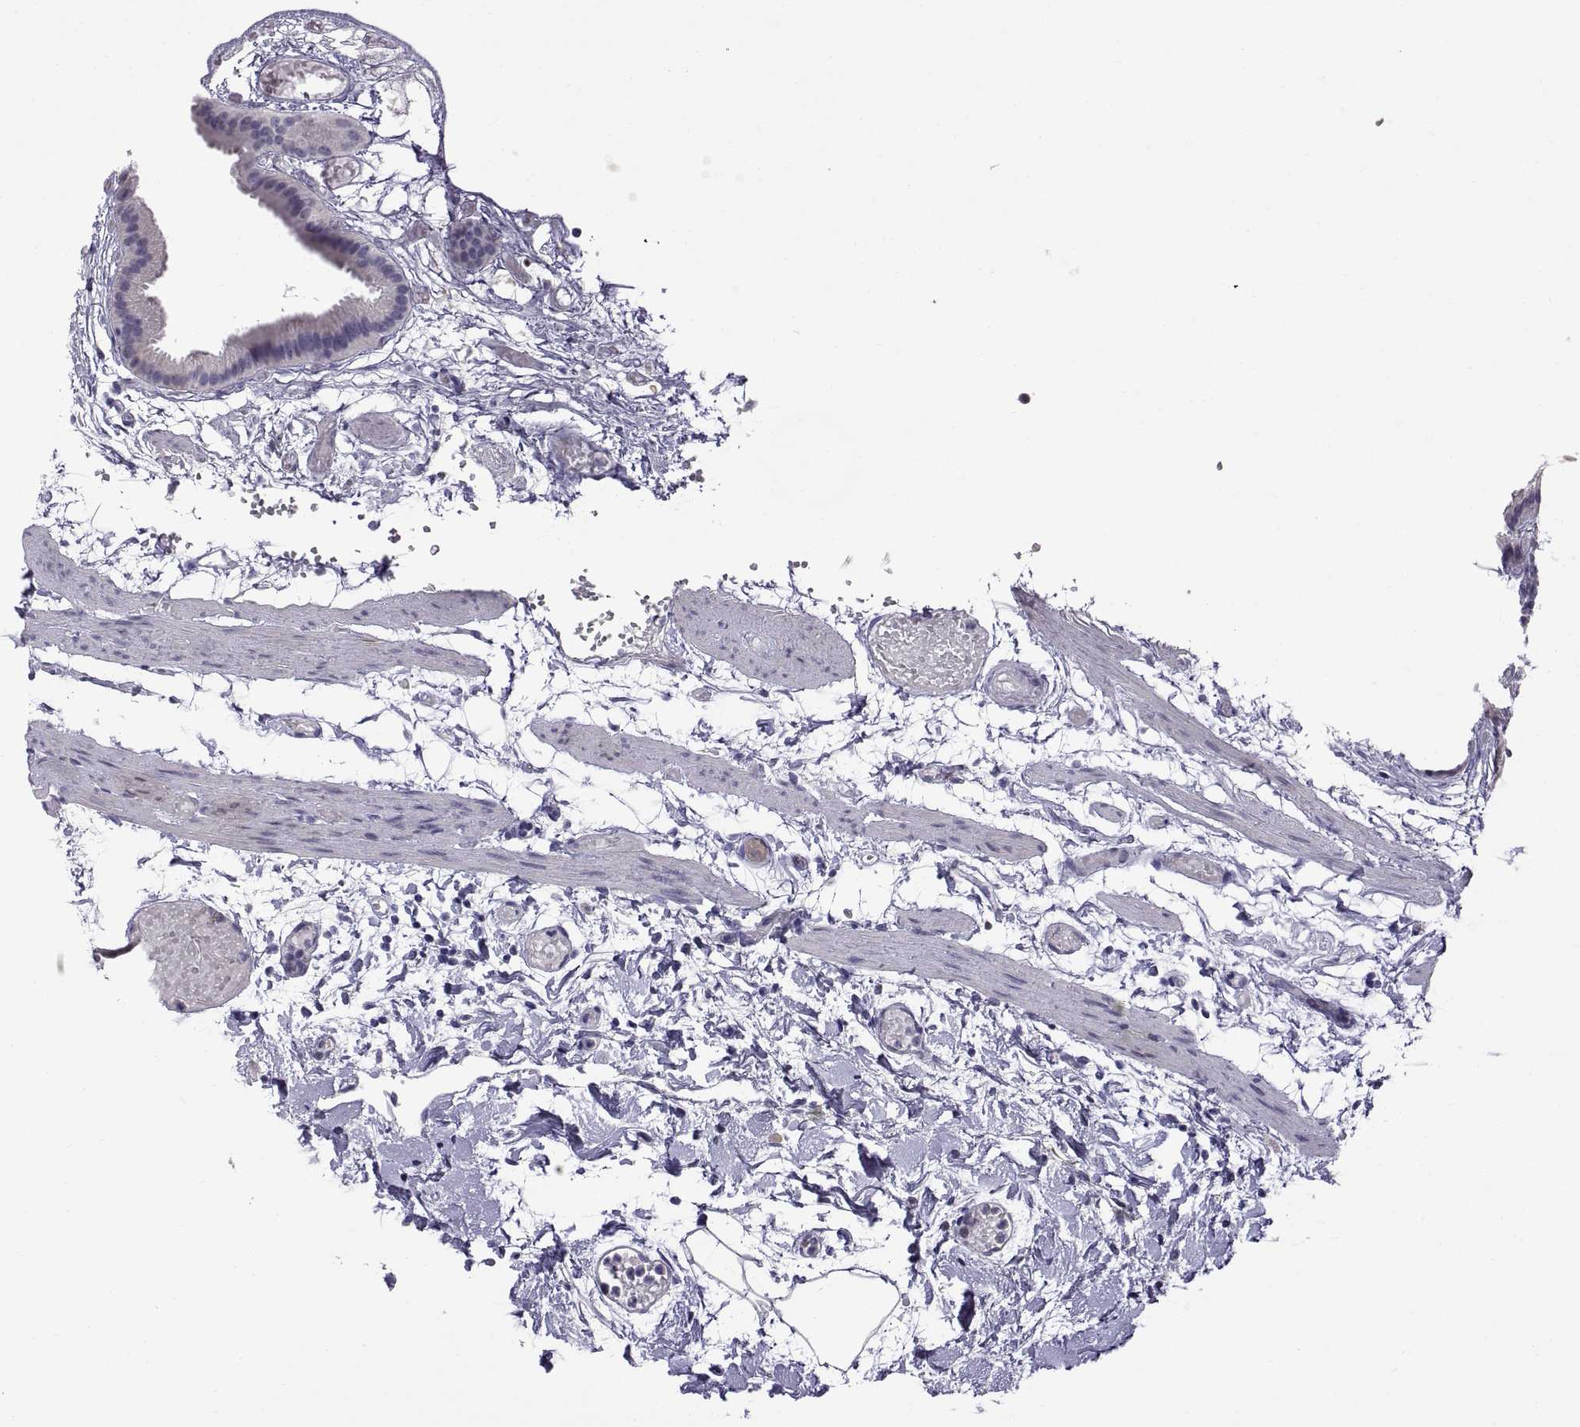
{"staining": {"intensity": "negative", "quantity": "none", "location": "none"}, "tissue": "gallbladder", "cell_type": "Glandular cells", "image_type": "normal", "snomed": [{"axis": "morphology", "description": "Normal tissue, NOS"}, {"axis": "topography", "description": "Gallbladder"}], "caption": "Histopathology image shows no significant protein positivity in glandular cells of unremarkable gallbladder.", "gene": "MAGEB18", "patient": {"sex": "female", "age": 45}}